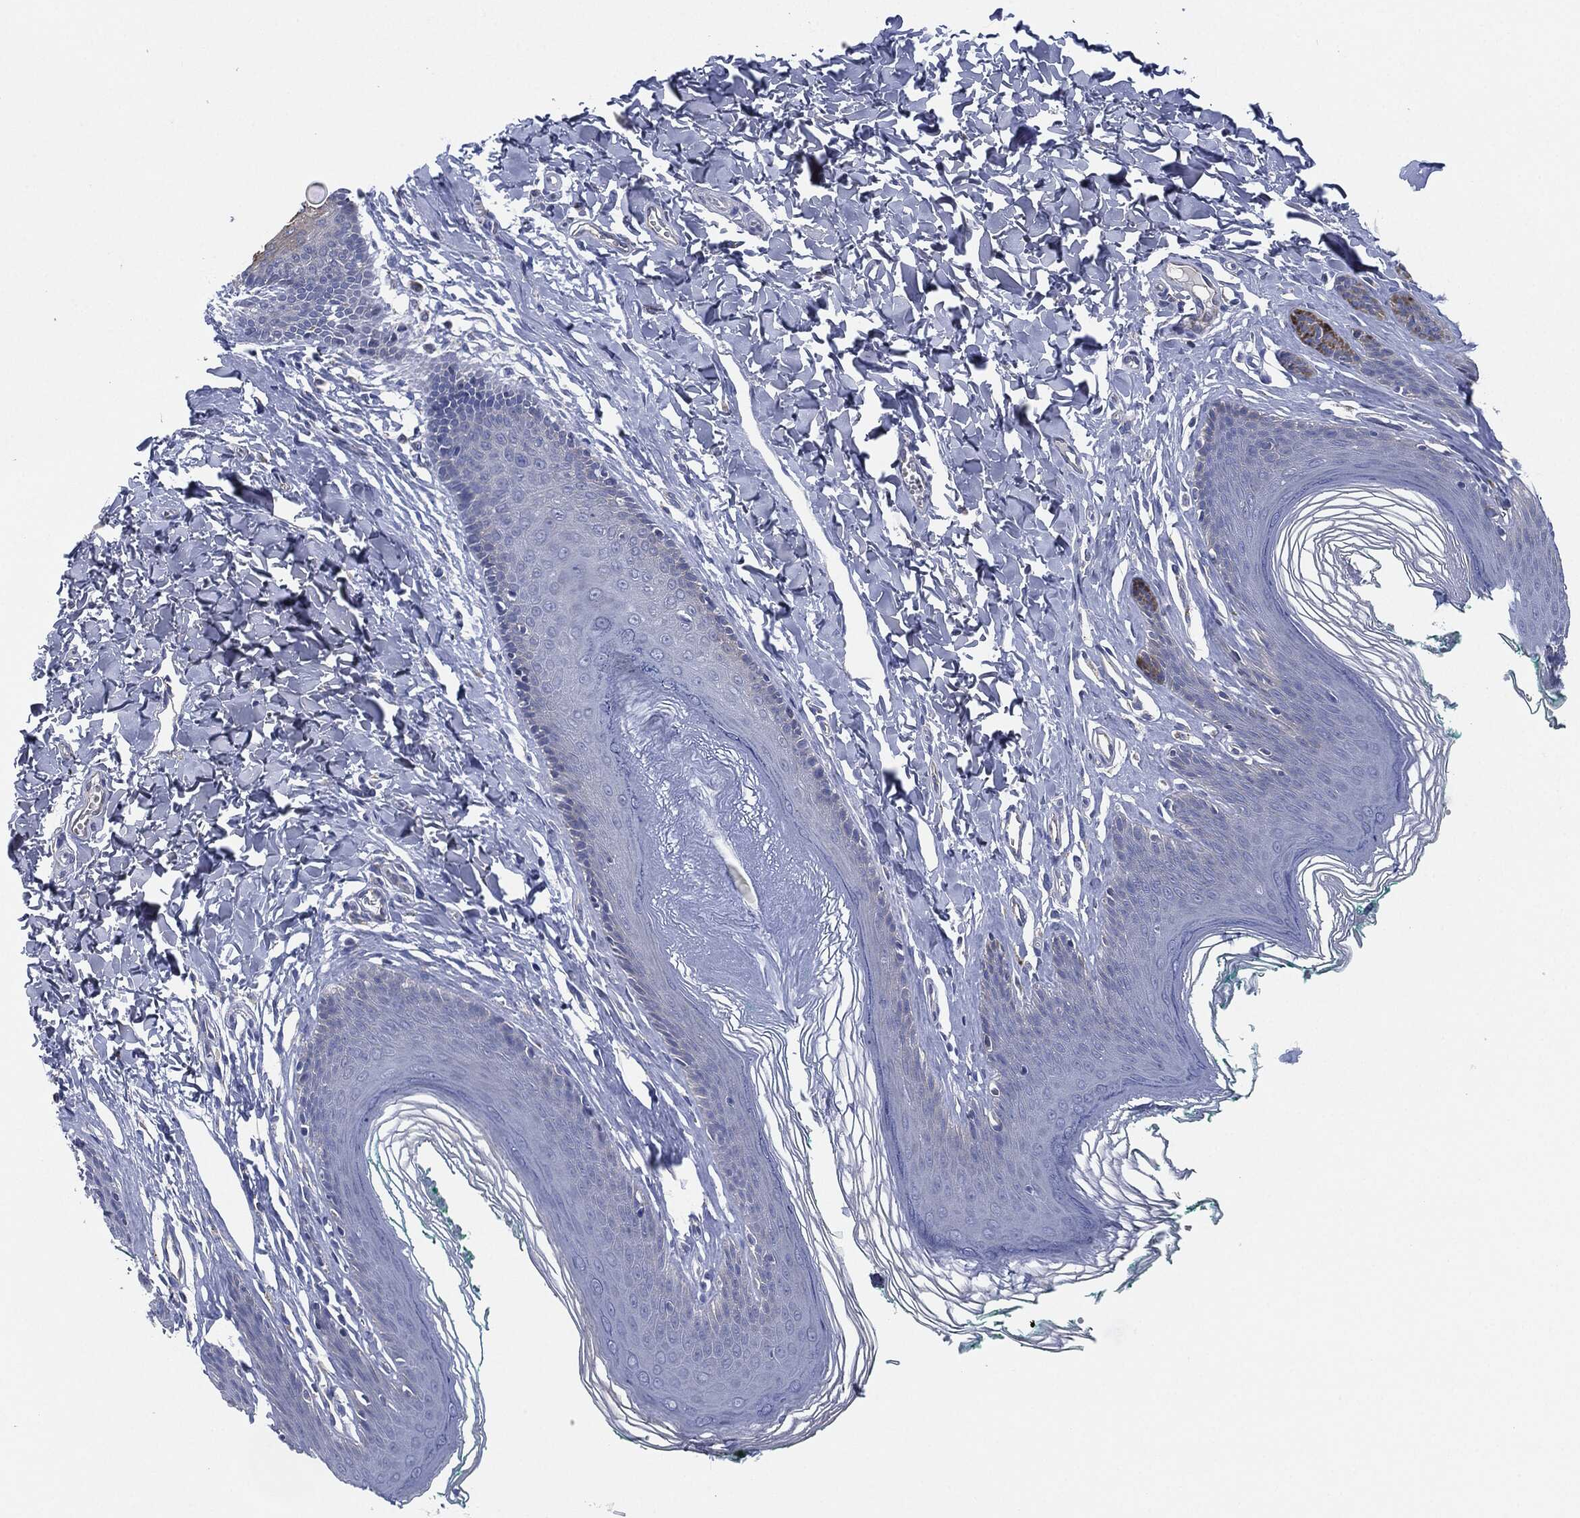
{"staining": {"intensity": "negative", "quantity": "none", "location": "none"}, "tissue": "skin", "cell_type": "Epidermal cells", "image_type": "normal", "snomed": [{"axis": "morphology", "description": "Normal tissue, NOS"}, {"axis": "topography", "description": "Vulva"}], "caption": "Immunohistochemistry (IHC) histopathology image of benign skin: skin stained with DAB demonstrates no significant protein expression in epidermal cells.", "gene": "SHROOM2", "patient": {"sex": "female", "age": 66}}